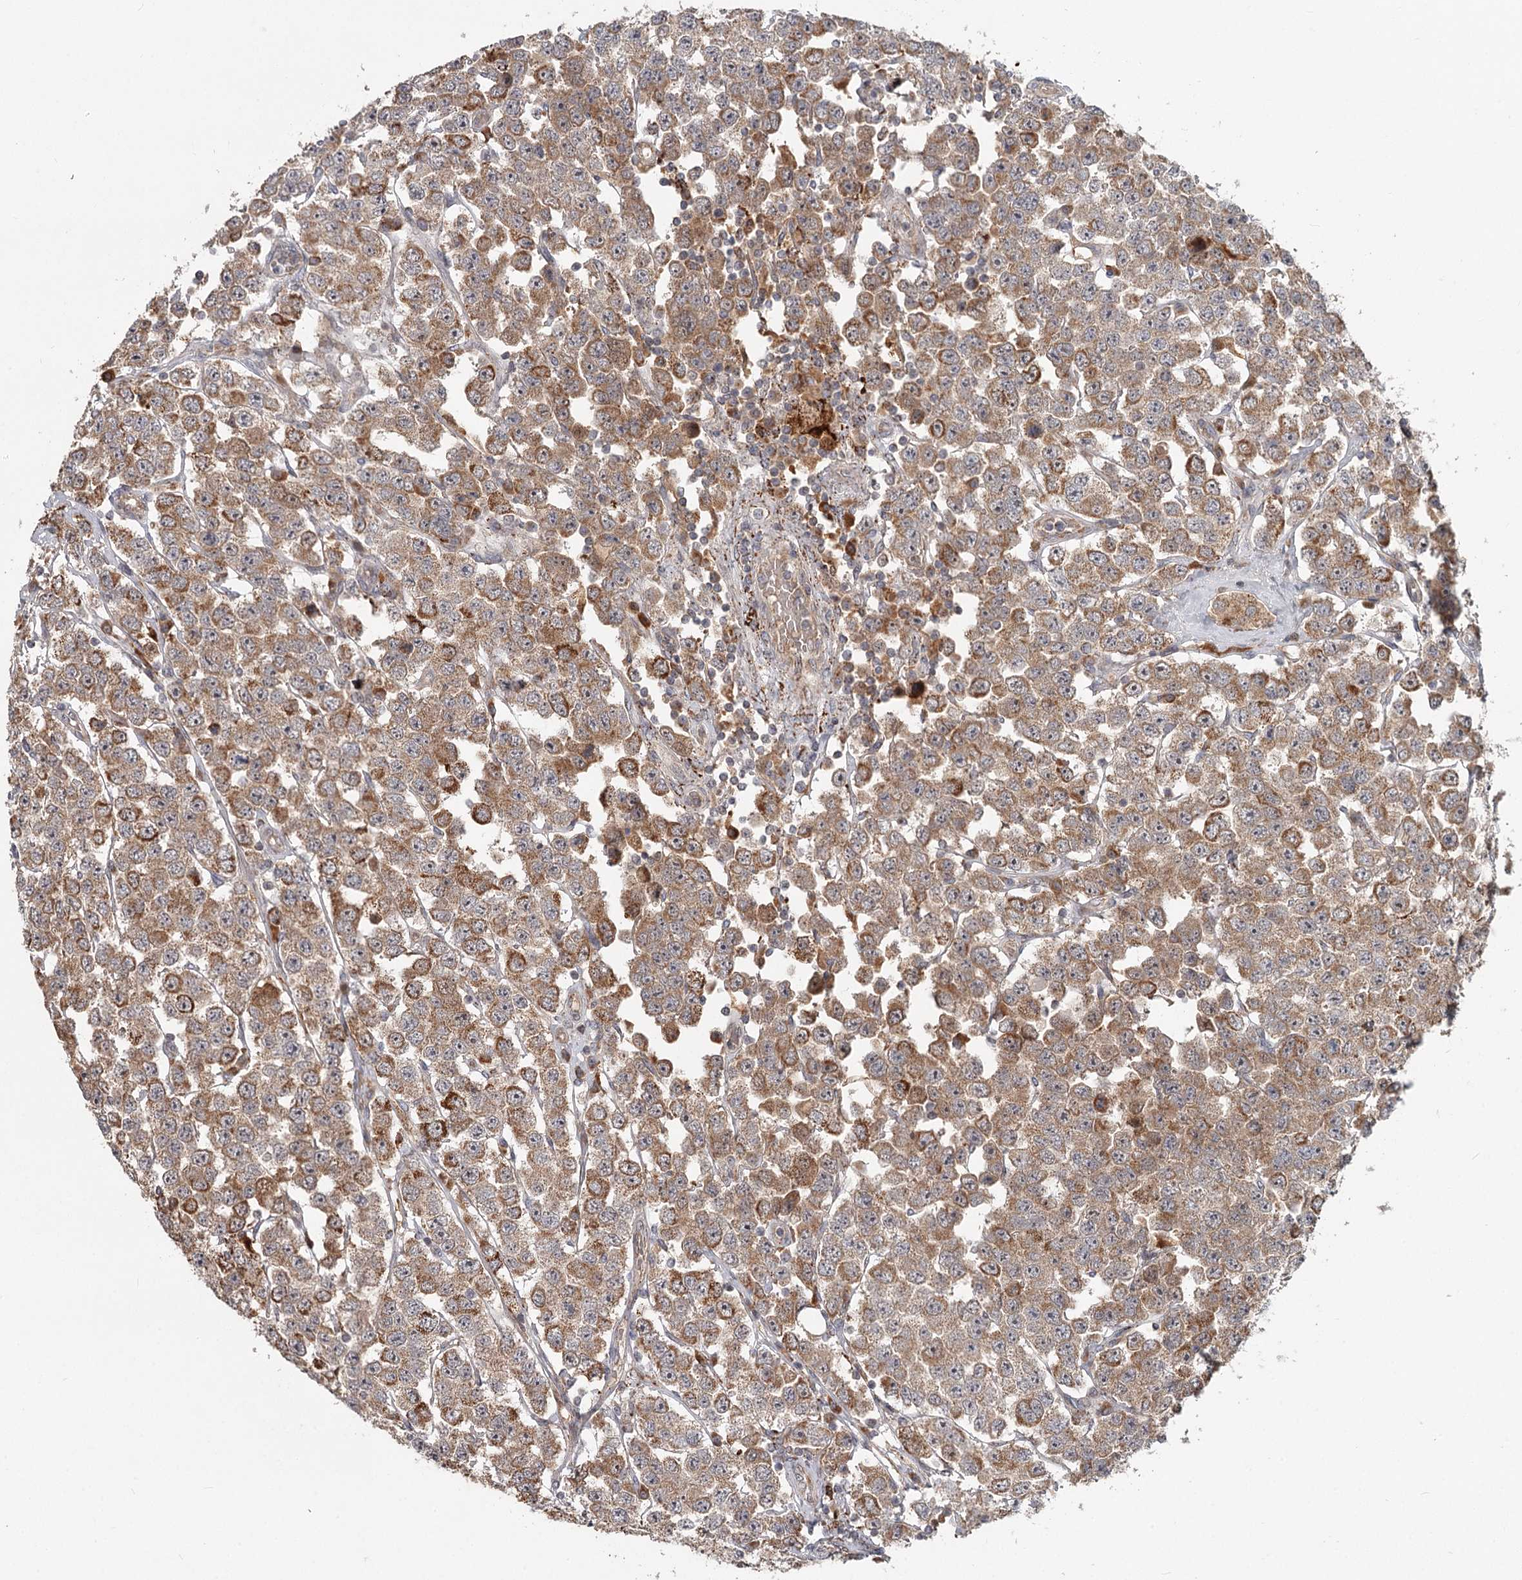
{"staining": {"intensity": "moderate", "quantity": ">75%", "location": "cytoplasmic/membranous"}, "tissue": "testis cancer", "cell_type": "Tumor cells", "image_type": "cancer", "snomed": [{"axis": "morphology", "description": "Seminoma, NOS"}, {"axis": "topography", "description": "Testis"}], "caption": "Tumor cells demonstrate medium levels of moderate cytoplasmic/membranous positivity in approximately >75% of cells in seminoma (testis). Nuclei are stained in blue.", "gene": "CDC123", "patient": {"sex": "male", "age": 28}}